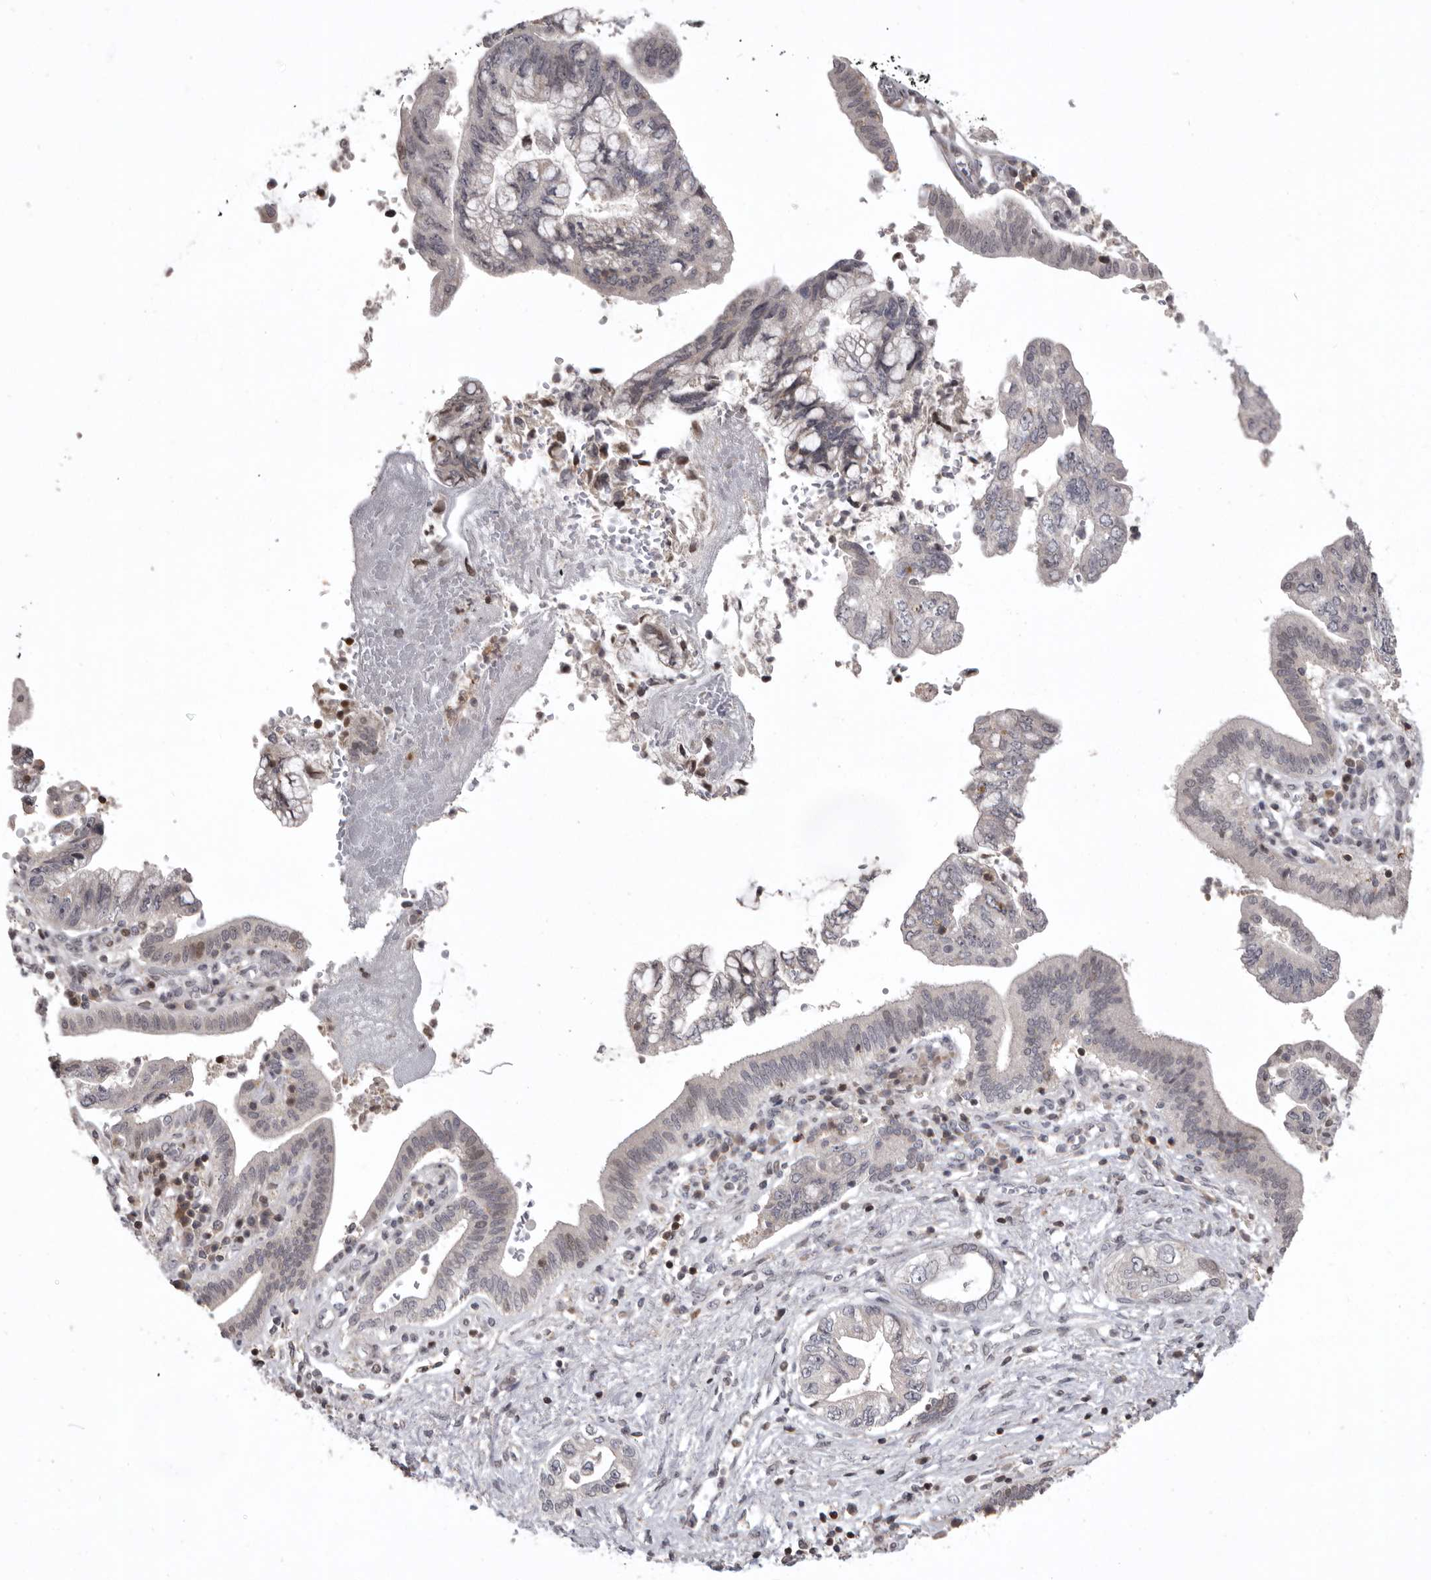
{"staining": {"intensity": "weak", "quantity": "<25%", "location": "nuclear"}, "tissue": "pancreatic cancer", "cell_type": "Tumor cells", "image_type": "cancer", "snomed": [{"axis": "morphology", "description": "Adenocarcinoma, NOS"}, {"axis": "topography", "description": "Pancreas"}], "caption": "Tumor cells are negative for brown protein staining in pancreatic cancer.", "gene": "AZIN1", "patient": {"sex": "female", "age": 73}}